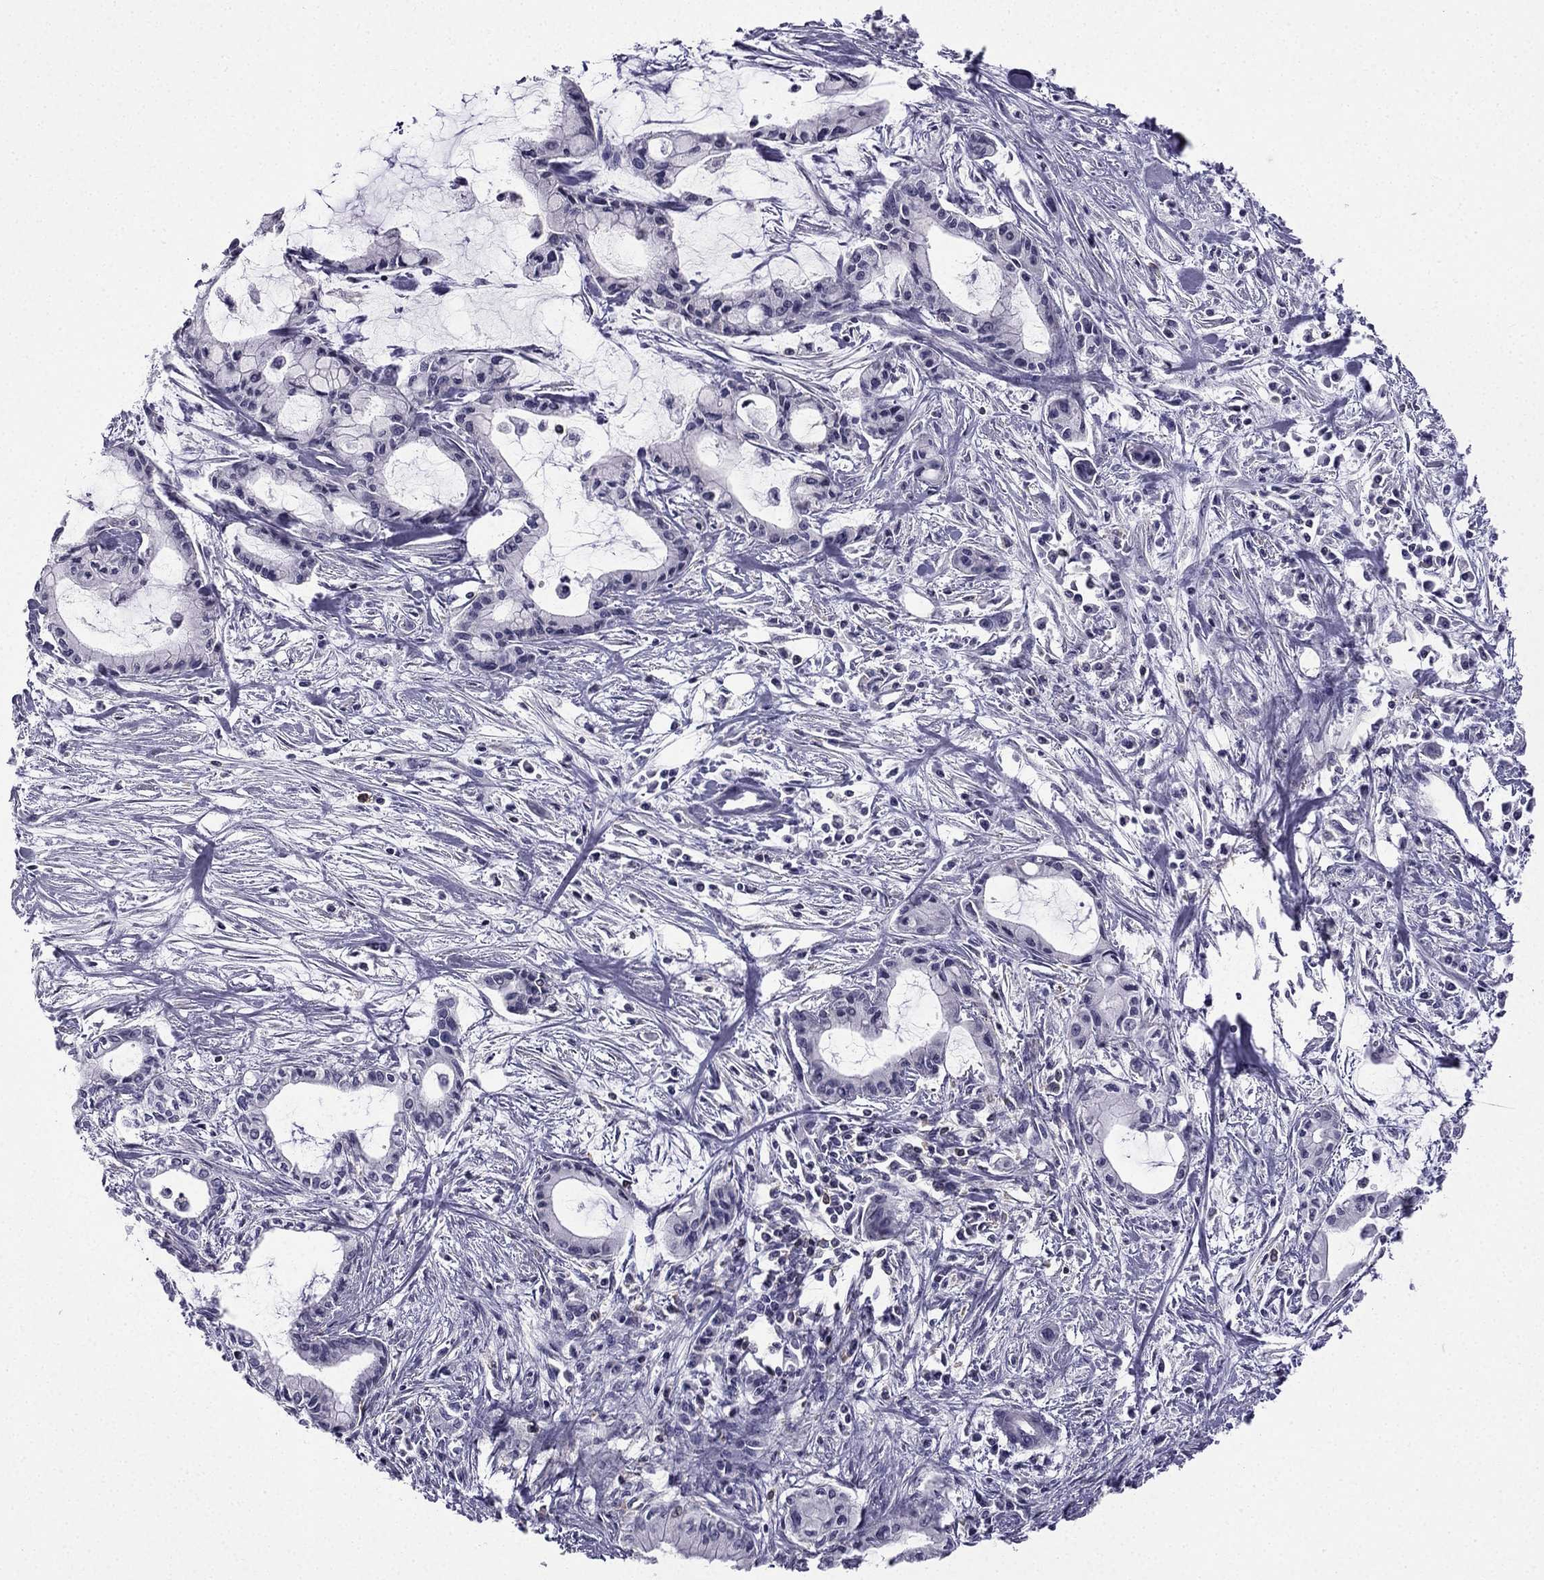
{"staining": {"intensity": "negative", "quantity": "none", "location": "none"}, "tissue": "pancreatic cancer", "cell_type": "Tumor cells", "image_type": "cancer", "snomed": [{"axis": "morphology", "description": "Adenocarcinoma, NOS"}, {"axis": "topography", "description": "Pancreas"}], "caption": "Immunohistochemistry (IHC) photomicrograph of human adenocarcinoma (pancreatic) stained for a protein (brown), which demonstrates no expression in tumor cells.", "gene": "CCK", "patient": {"sex": "male", "age": 48}}